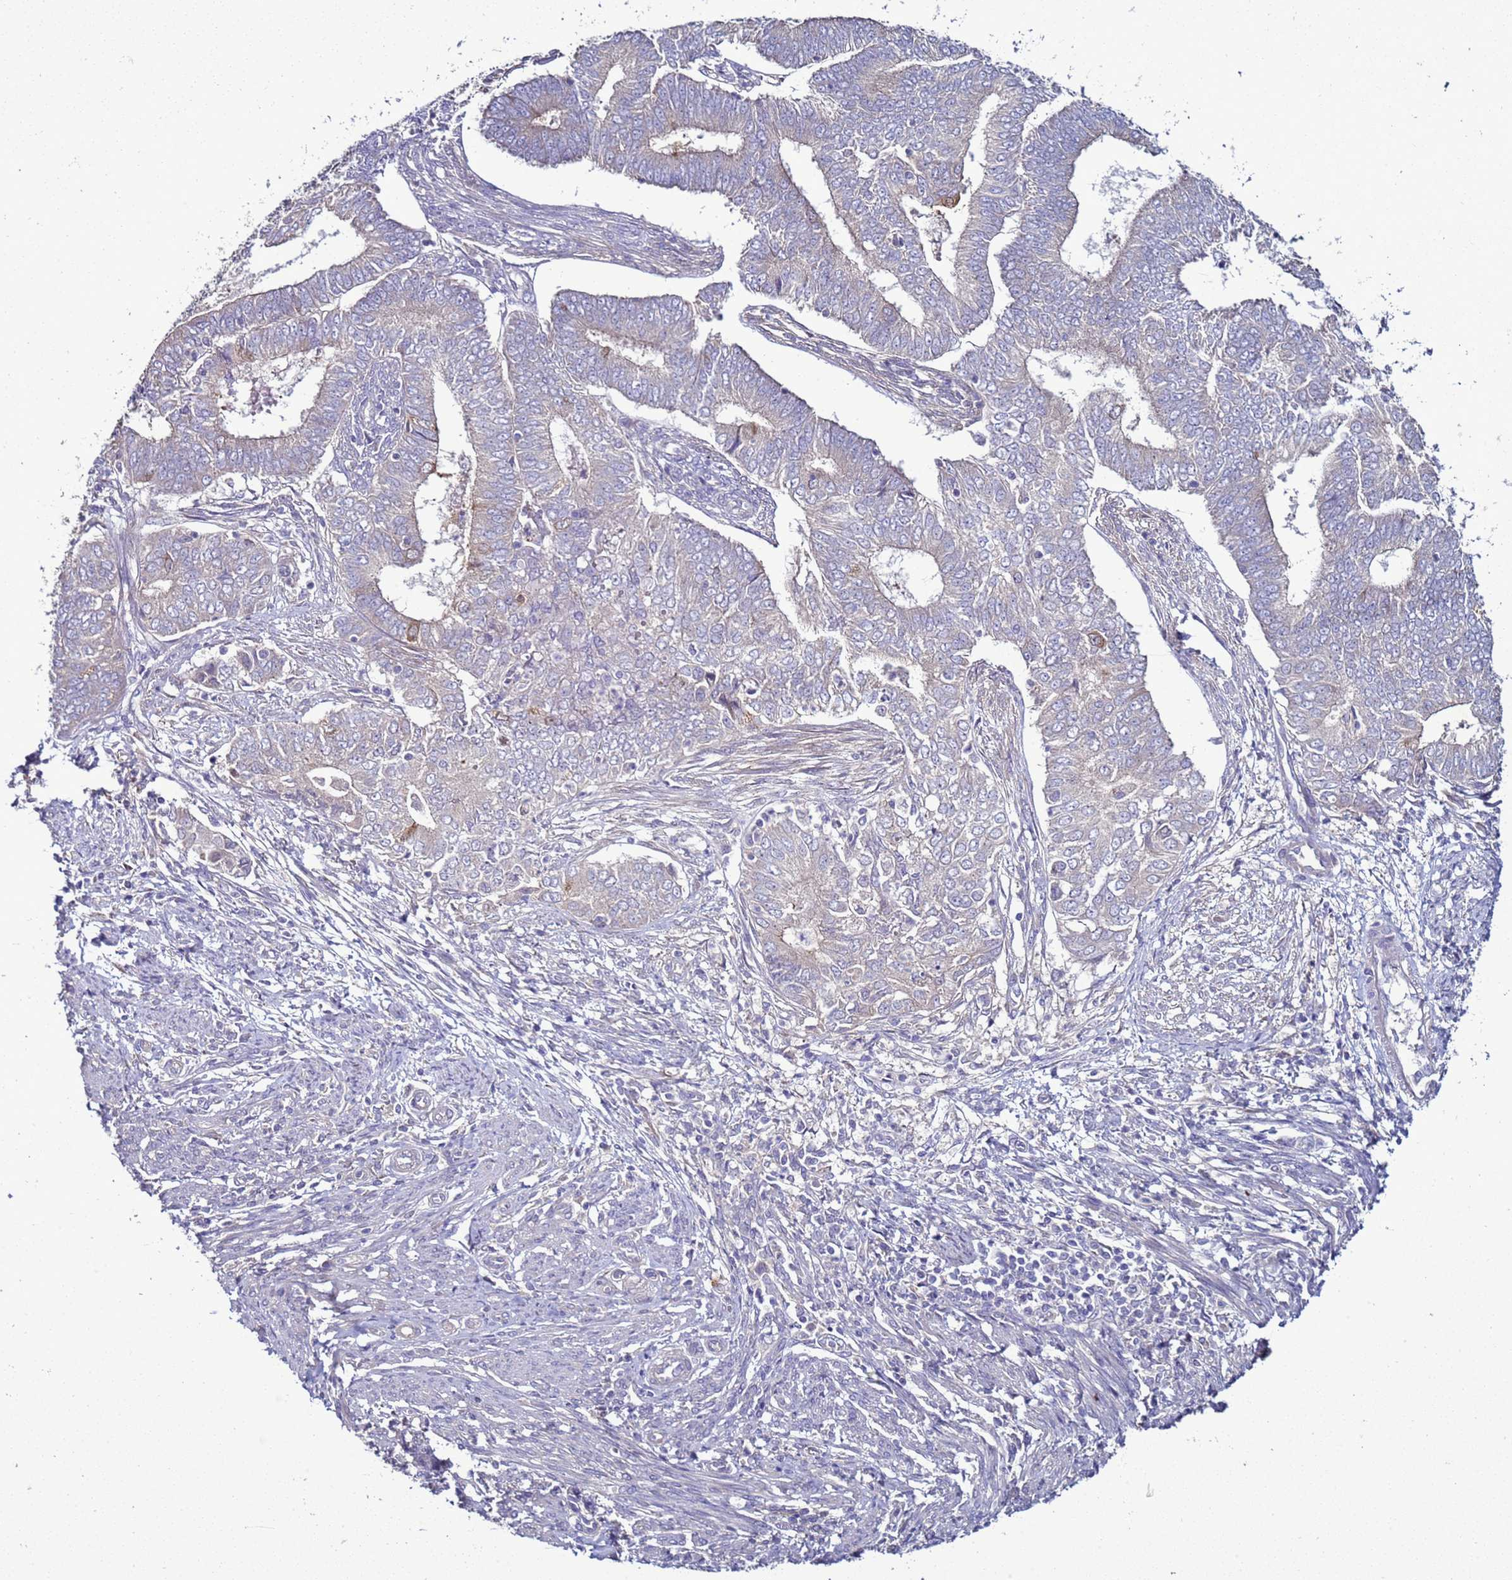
{"staining": {"intensity": "negative", "quantity": "none", "location": "none"}, "tissue": "endometrial cancer", "cell_type": "Tumor cells", "image_type": "cancer", "snomed": [{"axis": "morphology", "description": "Adenocarcinoma, NOS"}, {"axis": "topography", "description": "Endometrium"}], "caption": "The photomicrograph demonstrates no staining of tumor cells in adenocarcinoma (endometrial).", "gene": "RABL2B", "patient": {"sex": "female", "age": 62}}